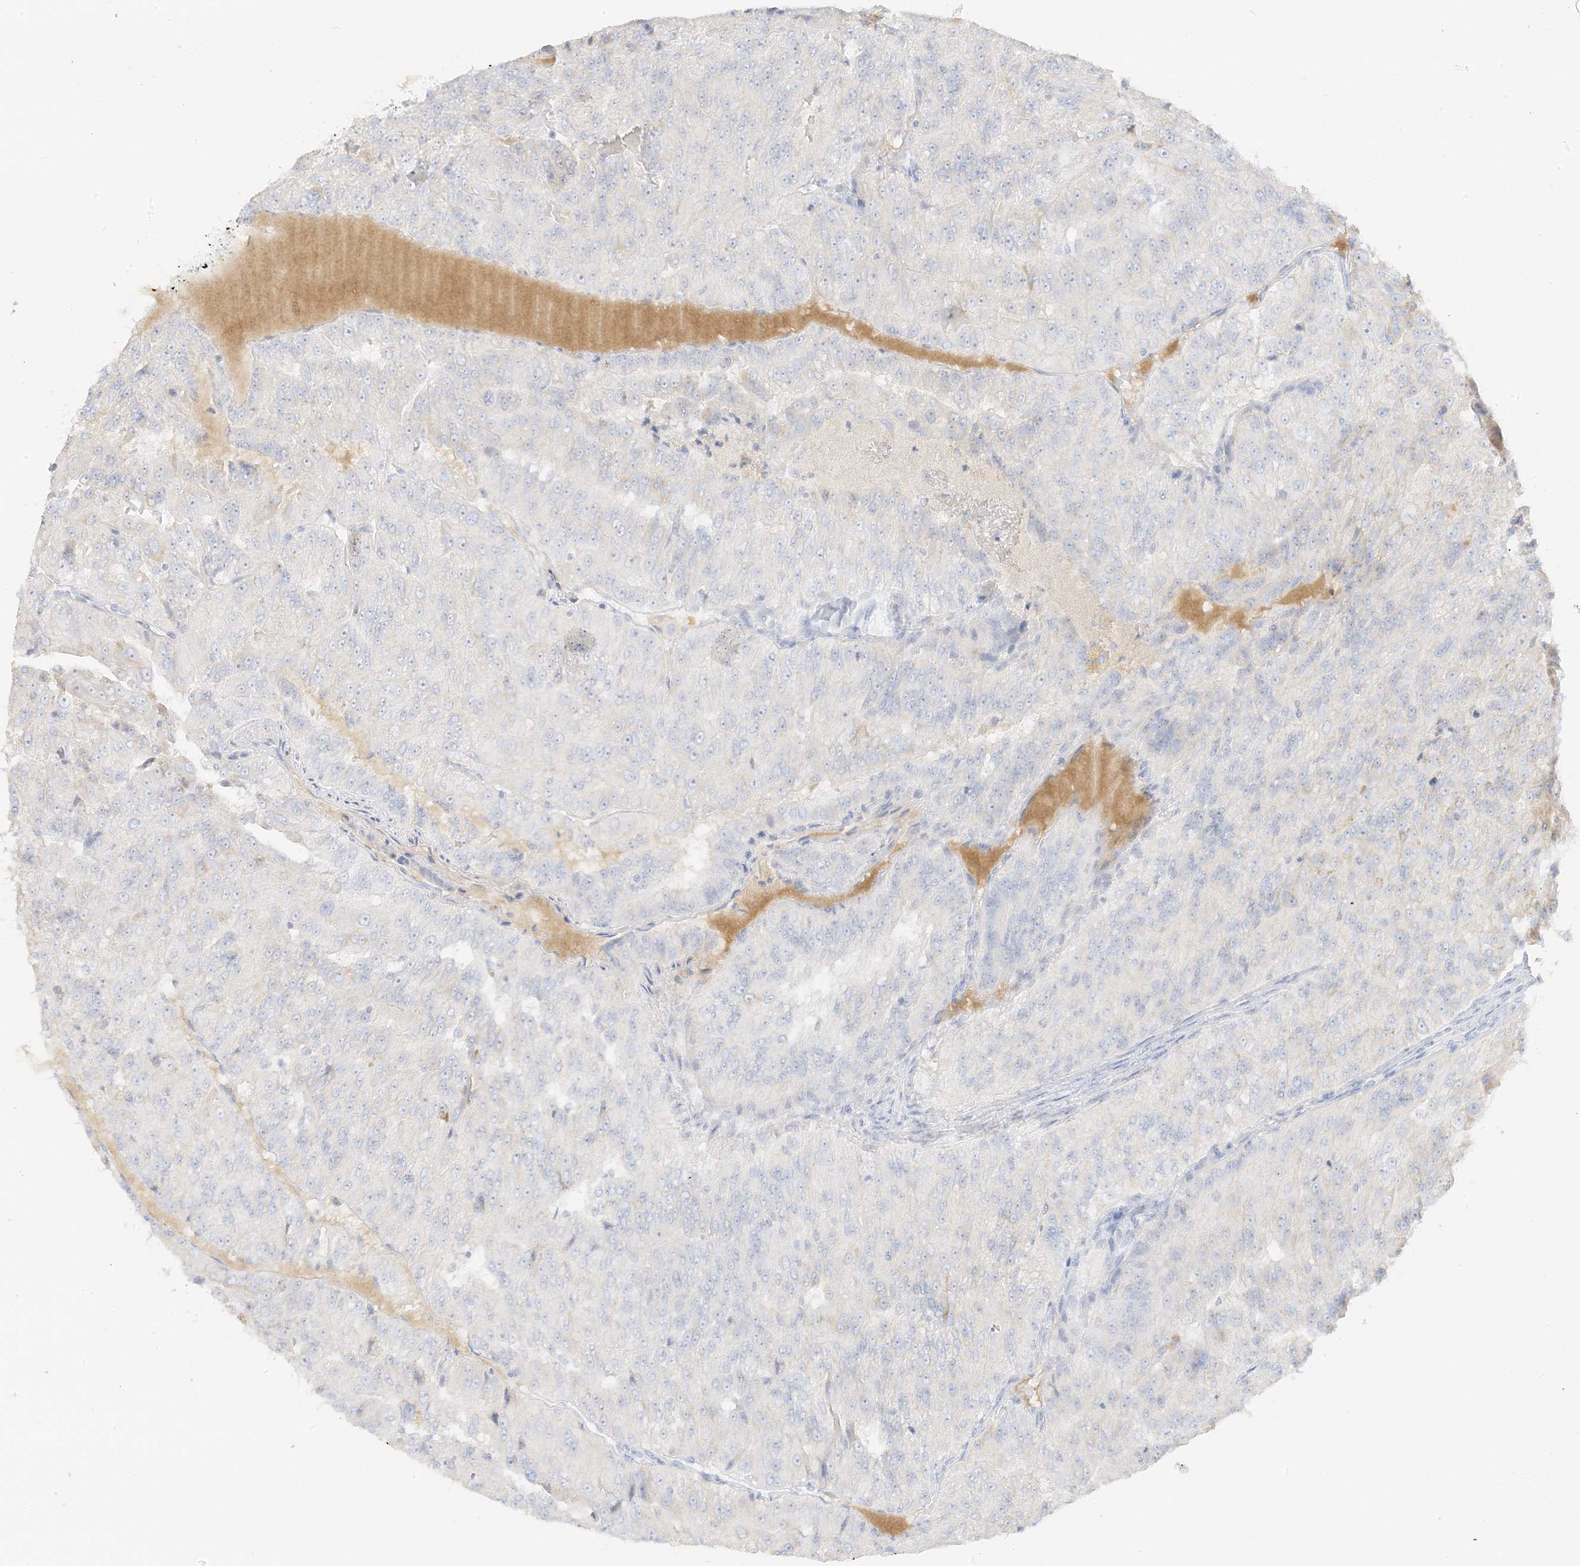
{"staining": {"intensity": "negative", "quantity": "none", "location": "none"}, "tissue": "renal cancer", "cell_type": "Tumor cells", "image_type": "cancer", "snomed": [{"axis": "morphology", "description": "Adenocarcinoma, NOS"}, {"axis": "topography", "description": "Kidney"}], "caption": "Human adenocarcinoma (renal) stained for a protein using immunohistochemistry (IHC) exhibits no expression in tumor cells.", "gene": "ZBTB41", "patient": {"sex": "female", "age": 63}}